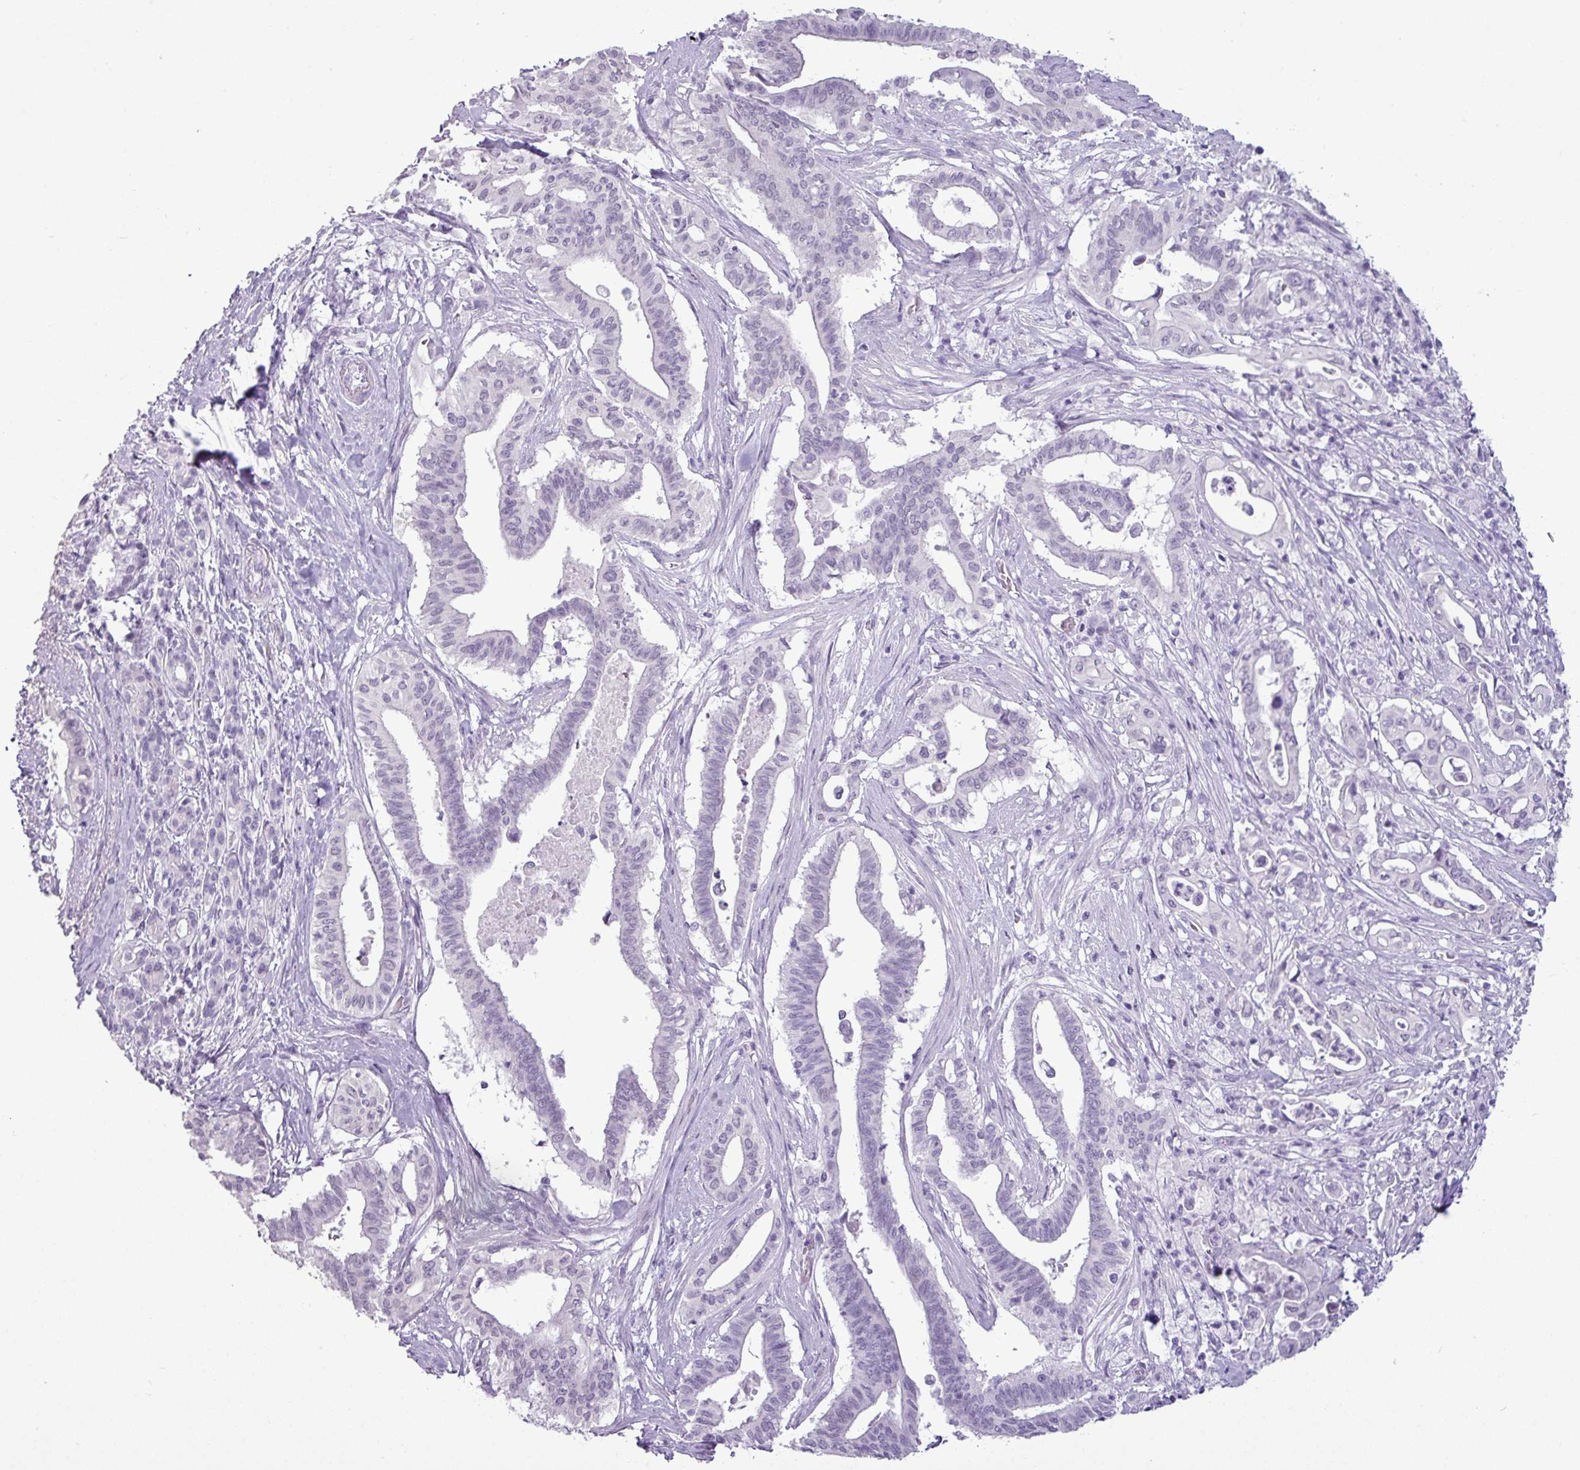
{"staining": {"intensity": "negative", "quantity": "none", "location": "none"}, "tissue": "pancreatic cancer", "cell_type": "Tumor cells", "image_type": "cancer", "snomed": [{"axis": "morphology", "description": "Adenocarcinoma, NOS"}, {"axis": "topography", "description": "Pancreas"}], "caption": "Histopathology image shows no significant protein positivity in tumor cells of pancreatic cancer (adenocarcinoma). (Brightfield microscopy of DAB (3,3'-diaminobenzidine) immunohistochemistry at high magnification).", "gene": "AMY2A", "patient": {"sex": "female", "age": 77}}